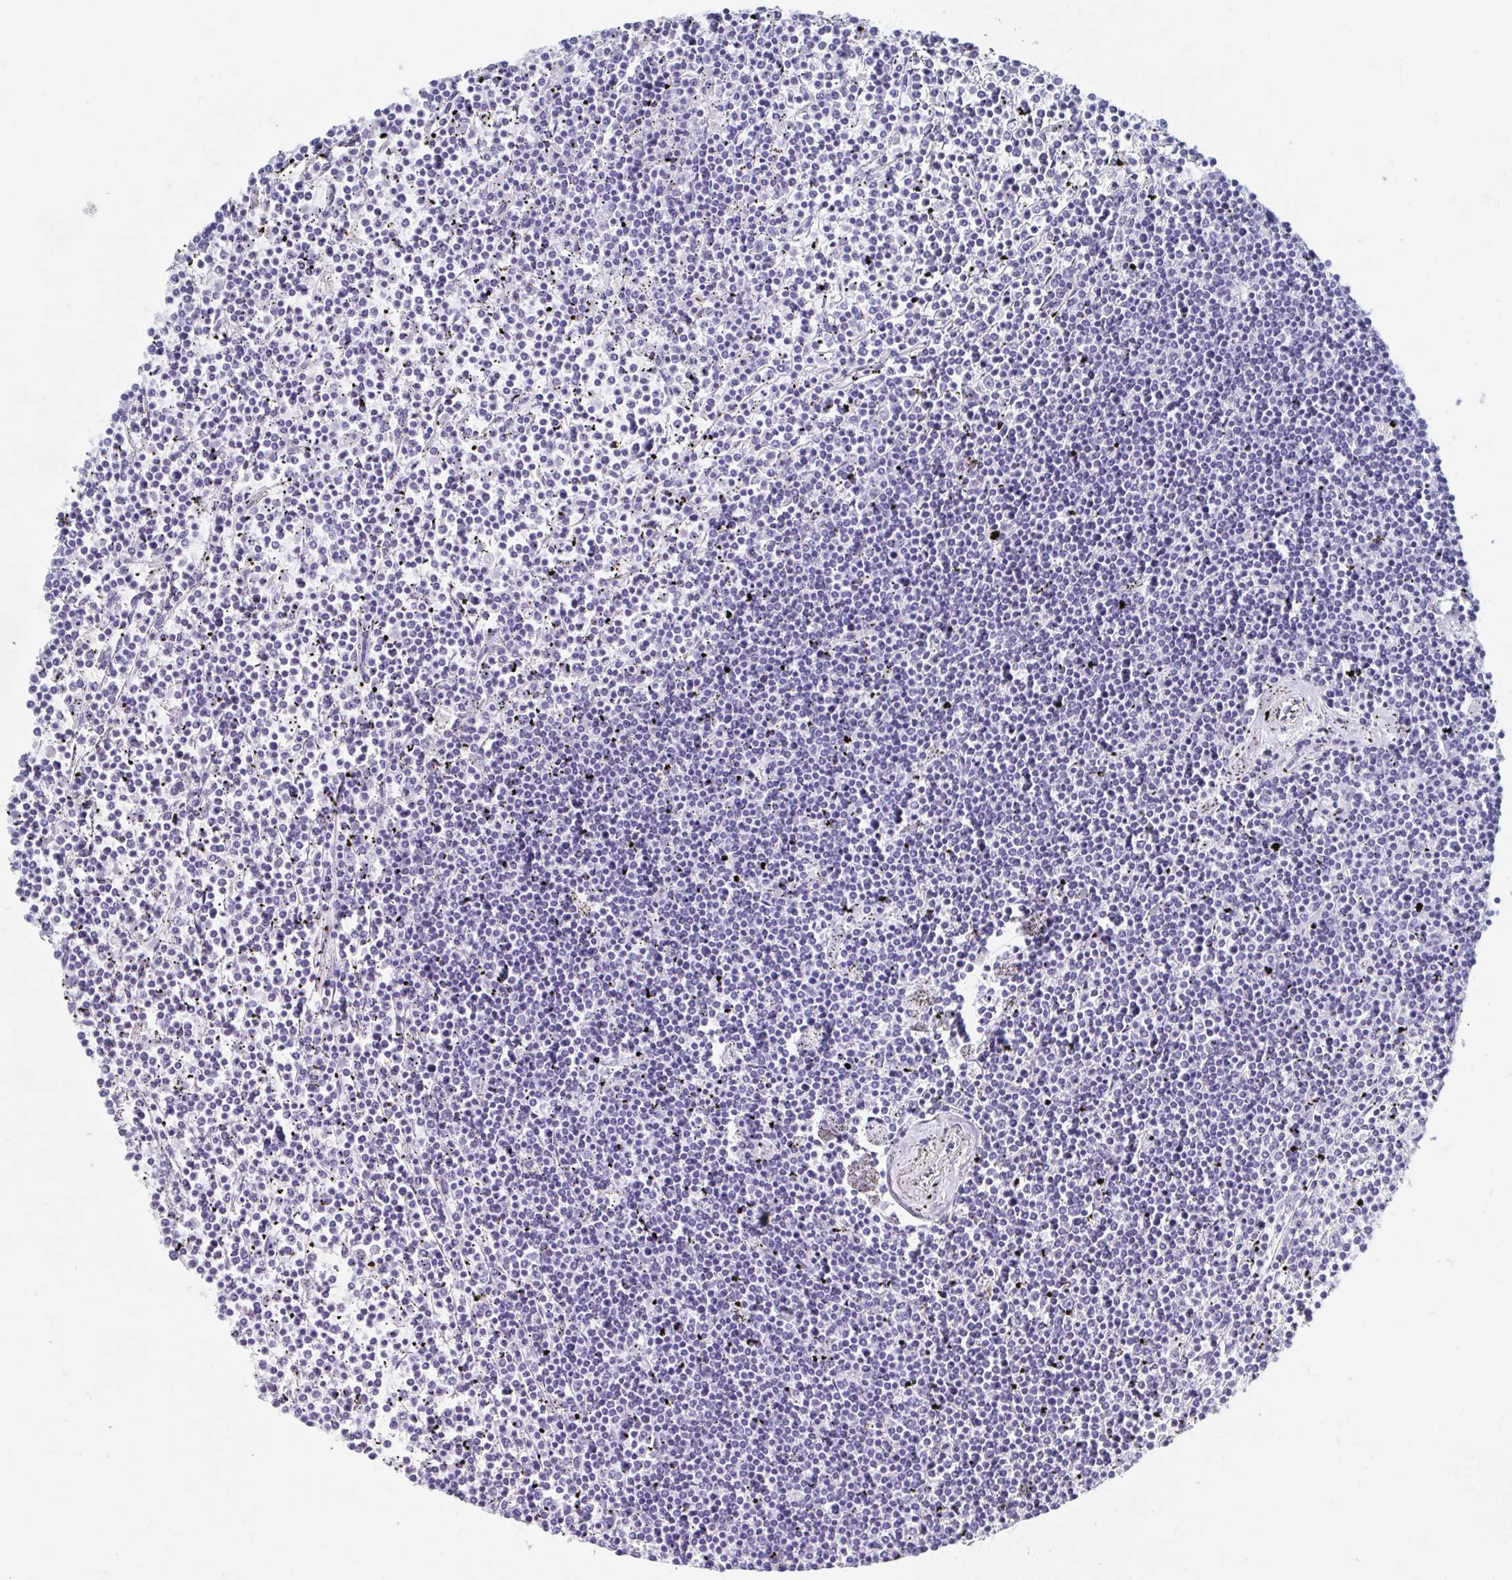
{"staining": {"intensity": "negative", "quantity": "none", "location": "none"}, "tissue": "lymphoma", "cell_type": "Tumor cells", "image_type": "cancer", "snomed": [{"axis": "morphology", "description": "Malignant lymphoma, non-Hodgkin's type, Low grade"}, {"axis": "topography", "description": "Spleen"}], "caption": "Tumor cells show no significant expression in lymphoma.", "gene": "C10orf53", "patient": {"sex": "female", "age": 19}}